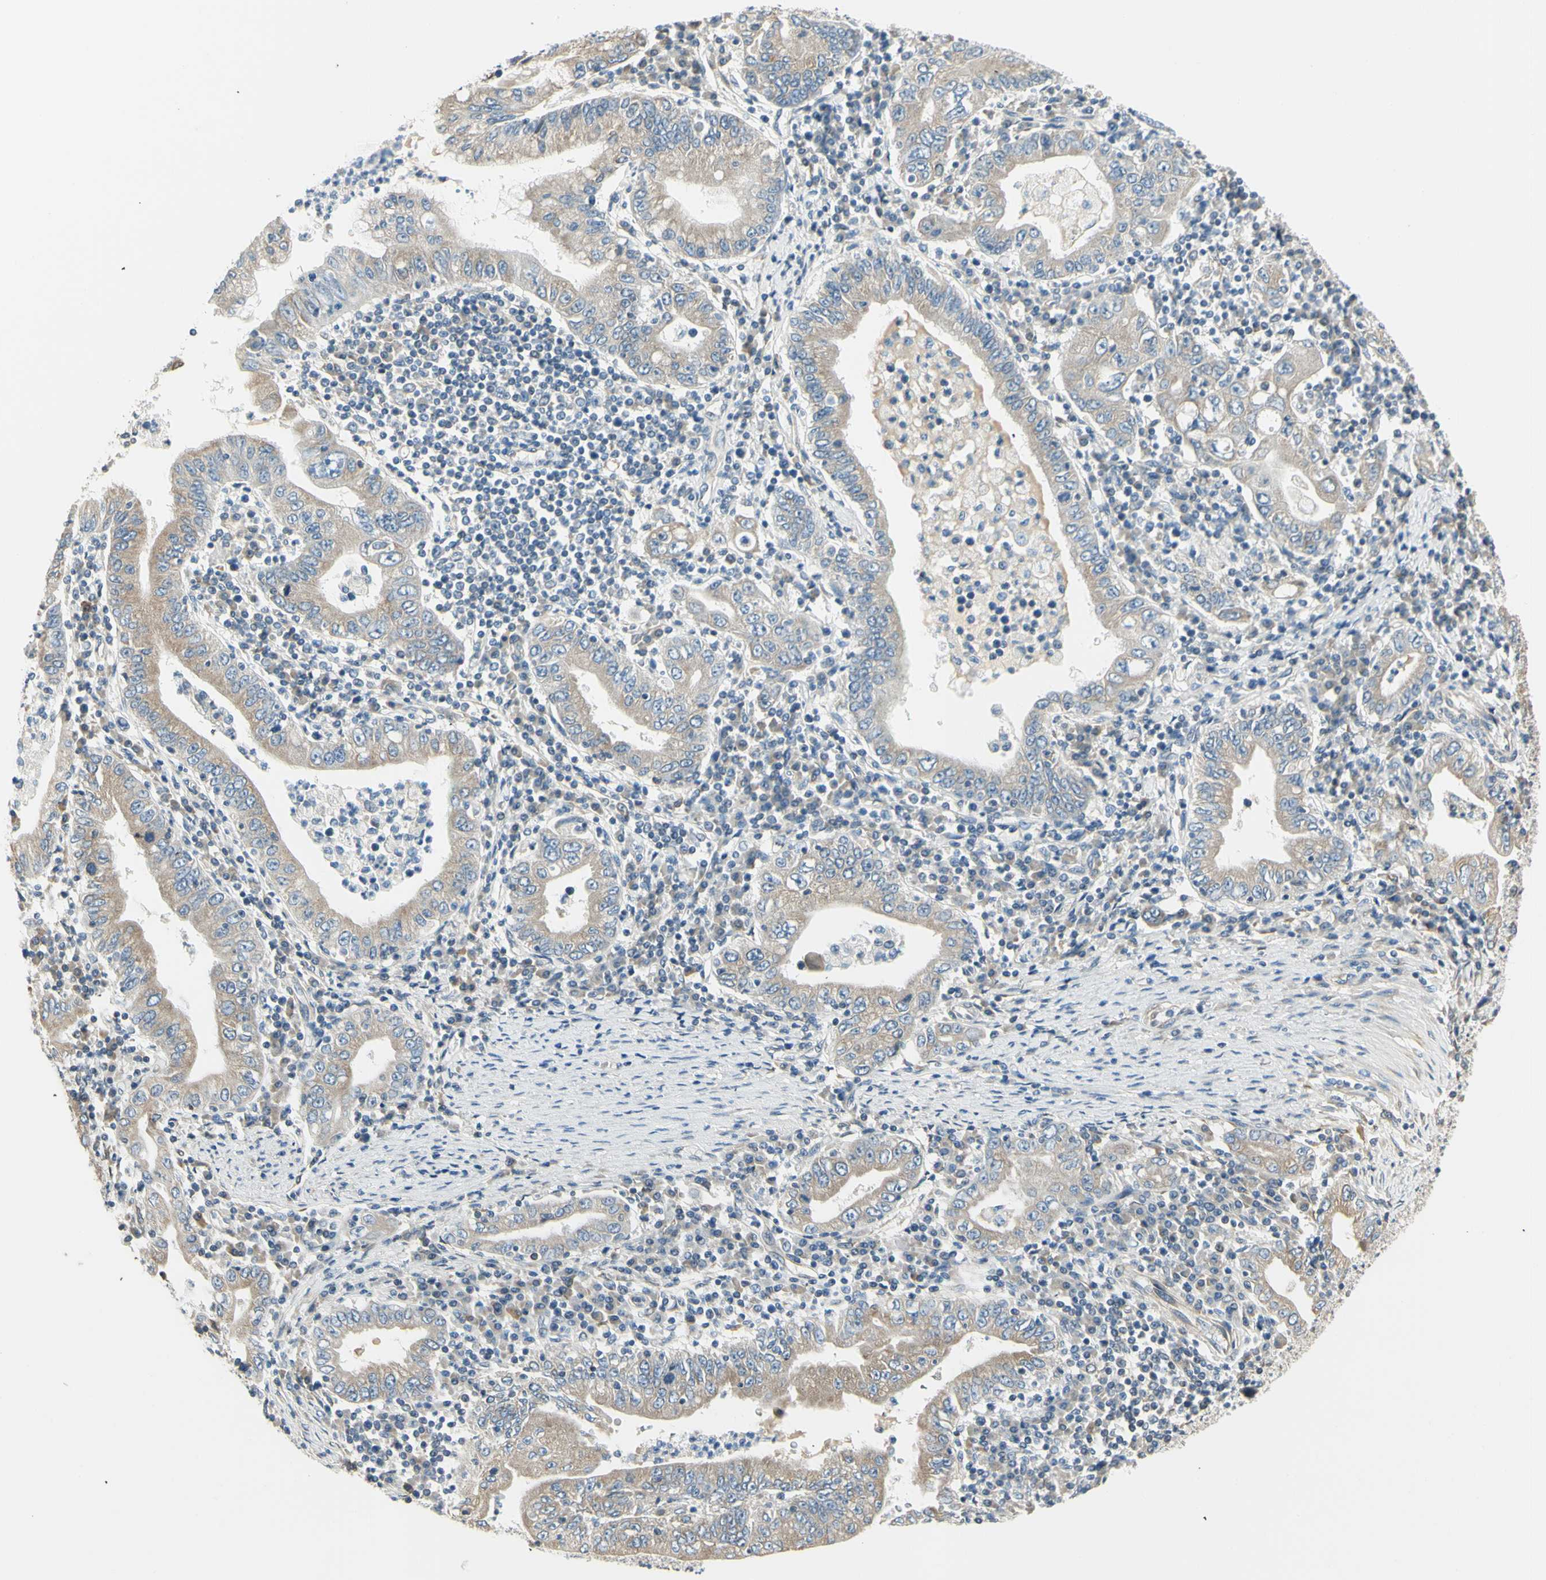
{"staining": {"intensity": "weak", "quantity": ">75%", "location": "cytoplasmic/membranous"}, "tissue": "stomach cancer", "cell_type": "Tumor cells", "image_type": "cancer", "snomed": [{"axis": "morphology", "description": "Normal tissue, NOS"}, {"axis": "morphology", "description": "Adenocarcinoma, NOS"}, {"axis": "topography", "description": "Esophagus"}, {"axis": "topography", "description": "Stomach, upper"}, {"axis": "topography", "description": "Peripheral nerve tissue"}], "caption": "The image demonstrates a brown stain indicating the presence of a protein in the cytoplasmic/membranous of tumor cells in adenocarcinoma (stomach).", "gene": "IGDCC4", "patient": {"sex": "male", "age": 62}}